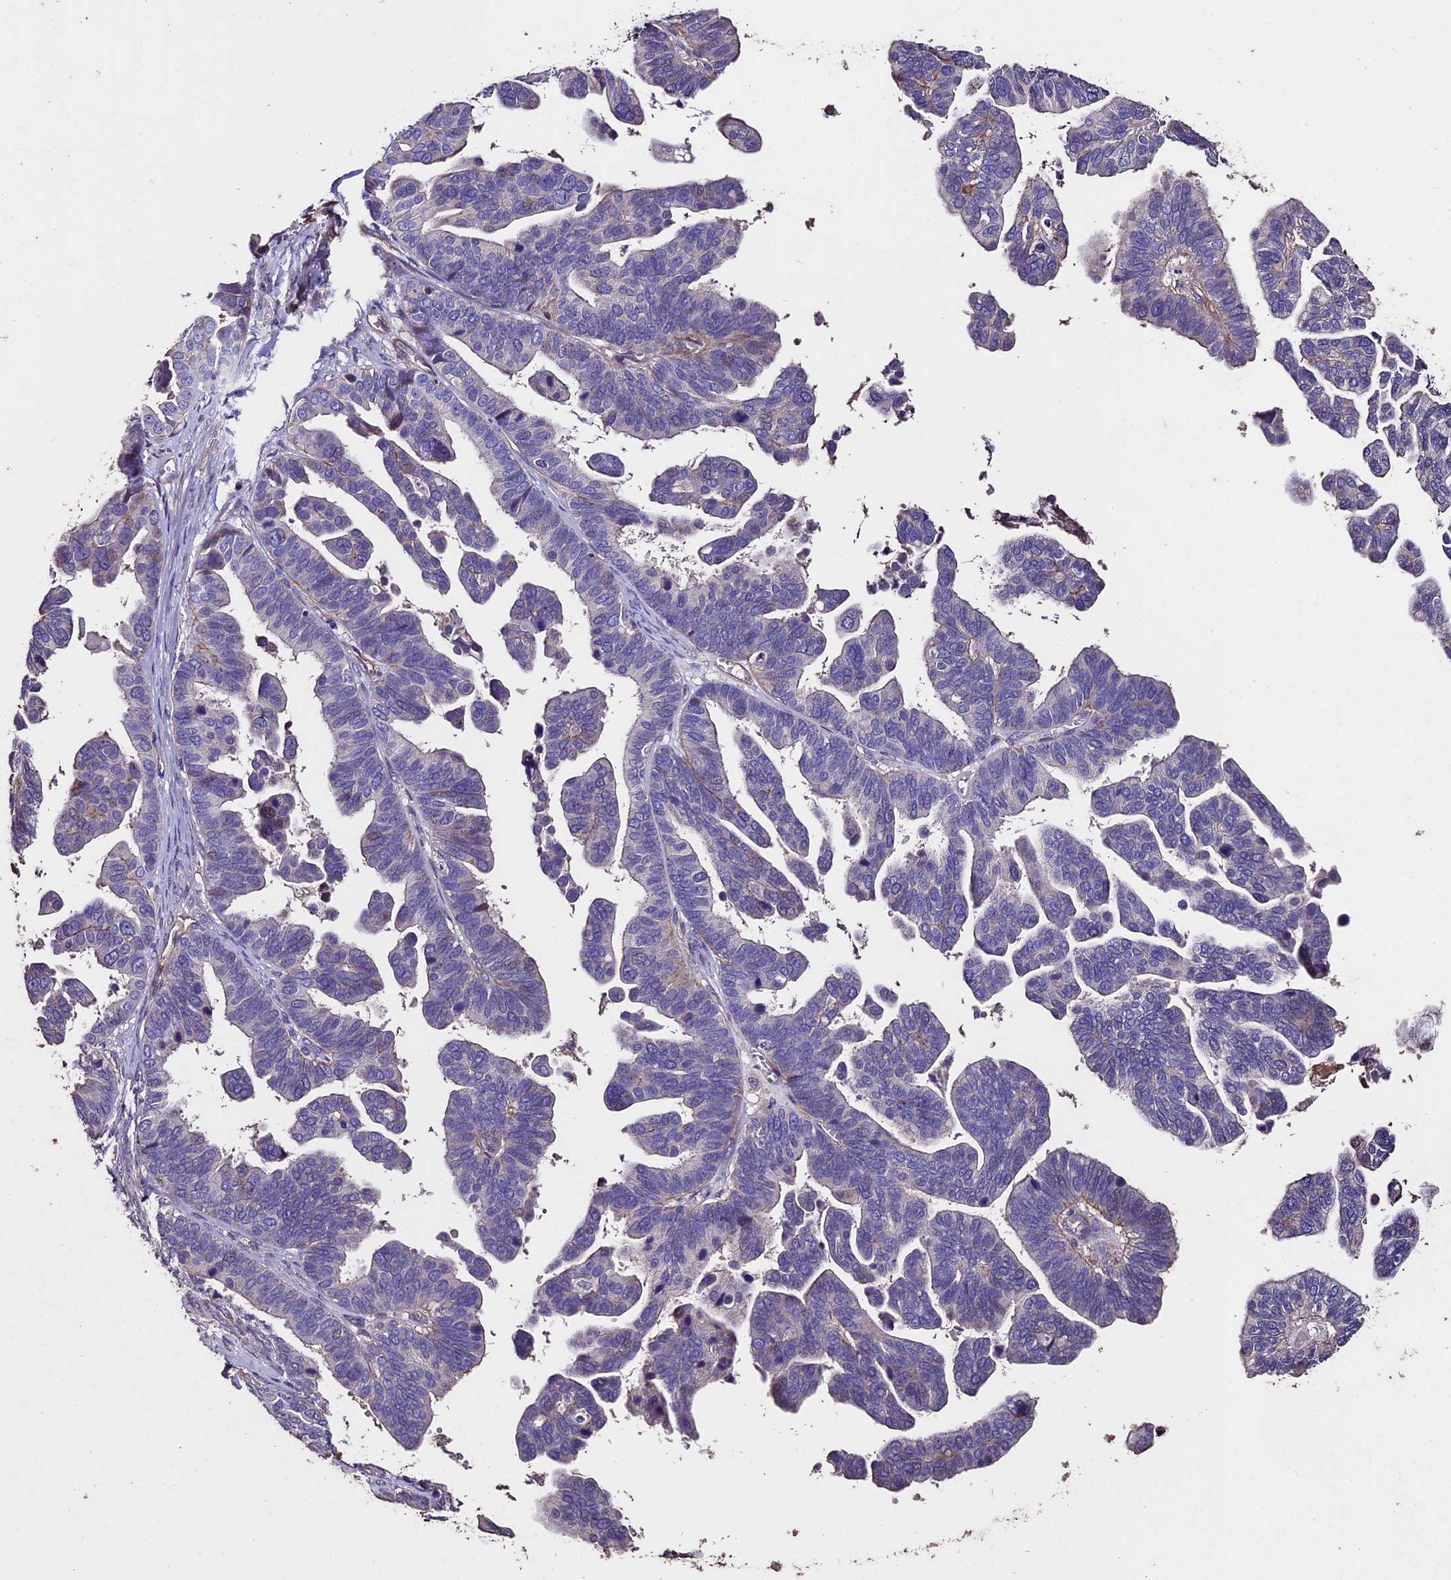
{"staining": {"intensity": "weak", "quantity": "<25%", "location": "cytoplasmic/membranous"}, "tissue": "ovarian cancer", "cell_type": "Tumor cells", "image_type": "cancer", "snomed": [{"axis": "morphology", "description": "Cystadenocarcinoma, serous, NOS"}, {"axis": "topography", "description": "Ovary"}], "caption": "DAB (3,3'-diaminobenzidine) immunohistochemical staining of ovarian cancer displays no significant expression in tumor cells.", "gene": "USB1", "patient": {"sex": "female", "age": 56}}